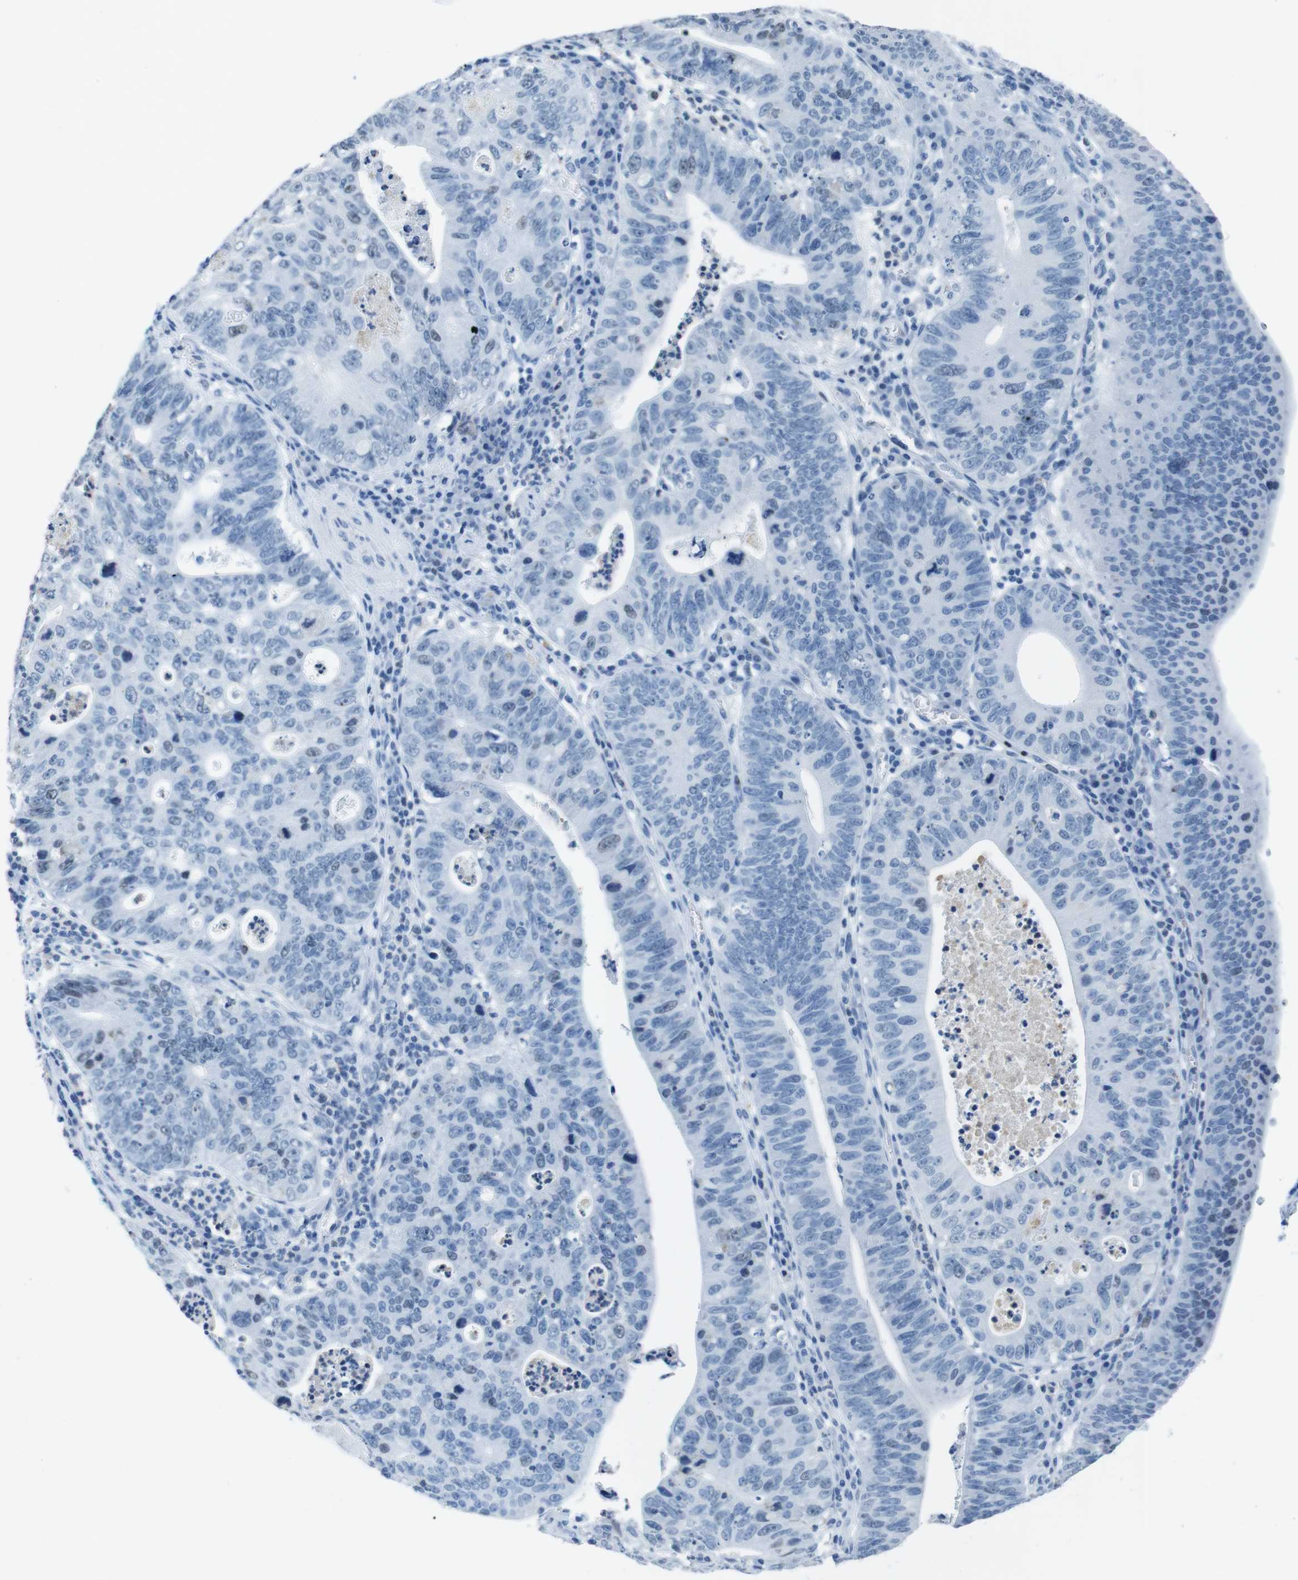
{"staining": {"intensity": "weak", "quantity": "<25%", "location": "nuclear"}, "tissue": "stomach cancer", "cell_type": "Tumor cells", "image_type": "cancer", "snomed": [{"axis": "morphology", "description": "Adenocarcinoma, NOS"}, {"axis": "topography", "description": "Stomach"}], "caption": "IHC histopathology image of human adenocarcinoma (stomach) stained for a protein (brown), which shows no positivity in tumor cells. (Immunohistochemistry (ihc), brightfield microscopy, high magnification).", "gene": "CTAG1B", "patient": {"sex": "male", "age": 59}}